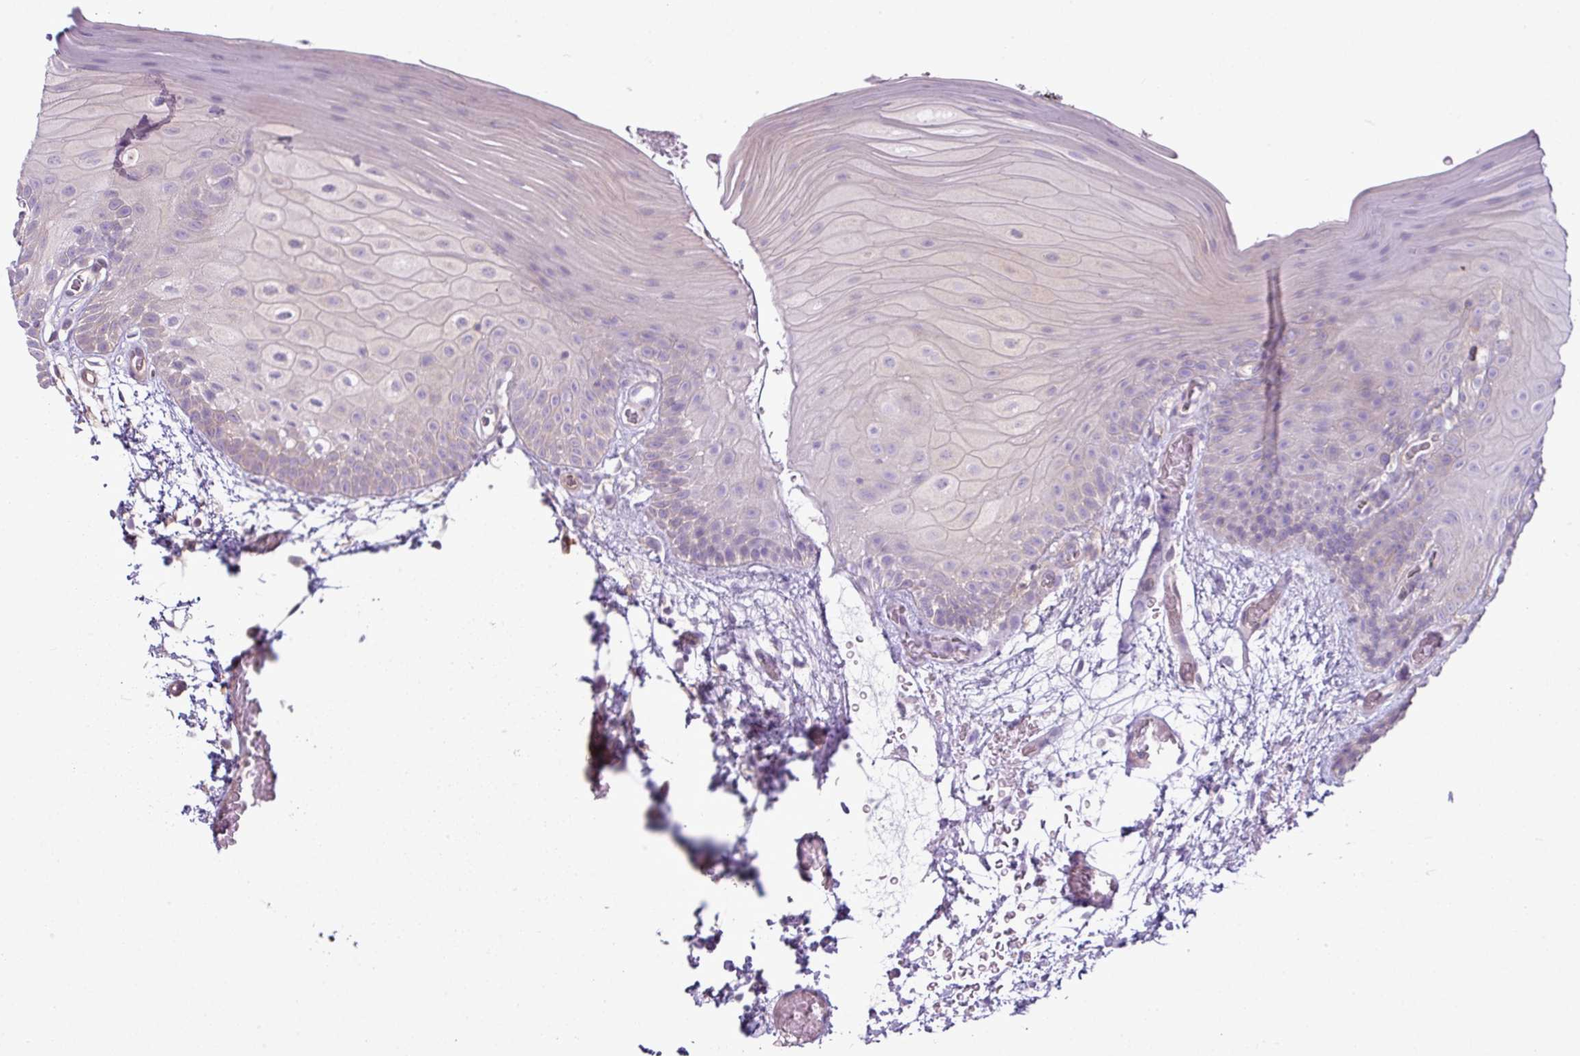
{"staining": {"intensity": "moderate", "quantity": "25%-75%", "location": "cytoplasmic/membranous"}, "tissue": "oral mucosa", "cell_type": "Squamous epithelial cells", "image_type": "normal", "snomed": [{"axis": "morphology", "description": "Normal tissue, NOS"}, {"axis": "morphology", "description": "Squamous cell carcinoma, NOS"}, {"axis": "topography", "description": "Oral tissue"}, {"axis": "topography", "description": "Tounge, NOS"}, {"axis": "topography", "description": "Head-Neck"}], "caption": "Unremarkable oral mucosa displays moderate cytoplasmic/membranous expression in approximately 25%-75% of squamous epithelial cells, visualized by immunohistochemistry. (Stains: DAB (3,3'-diaminobenzidine) in brown, nuclei in blue, Microscopy: brightfield microscopy at high magnification).", "gene": "CAMK2A", "patient": {"sex": "male", "age": 76}}